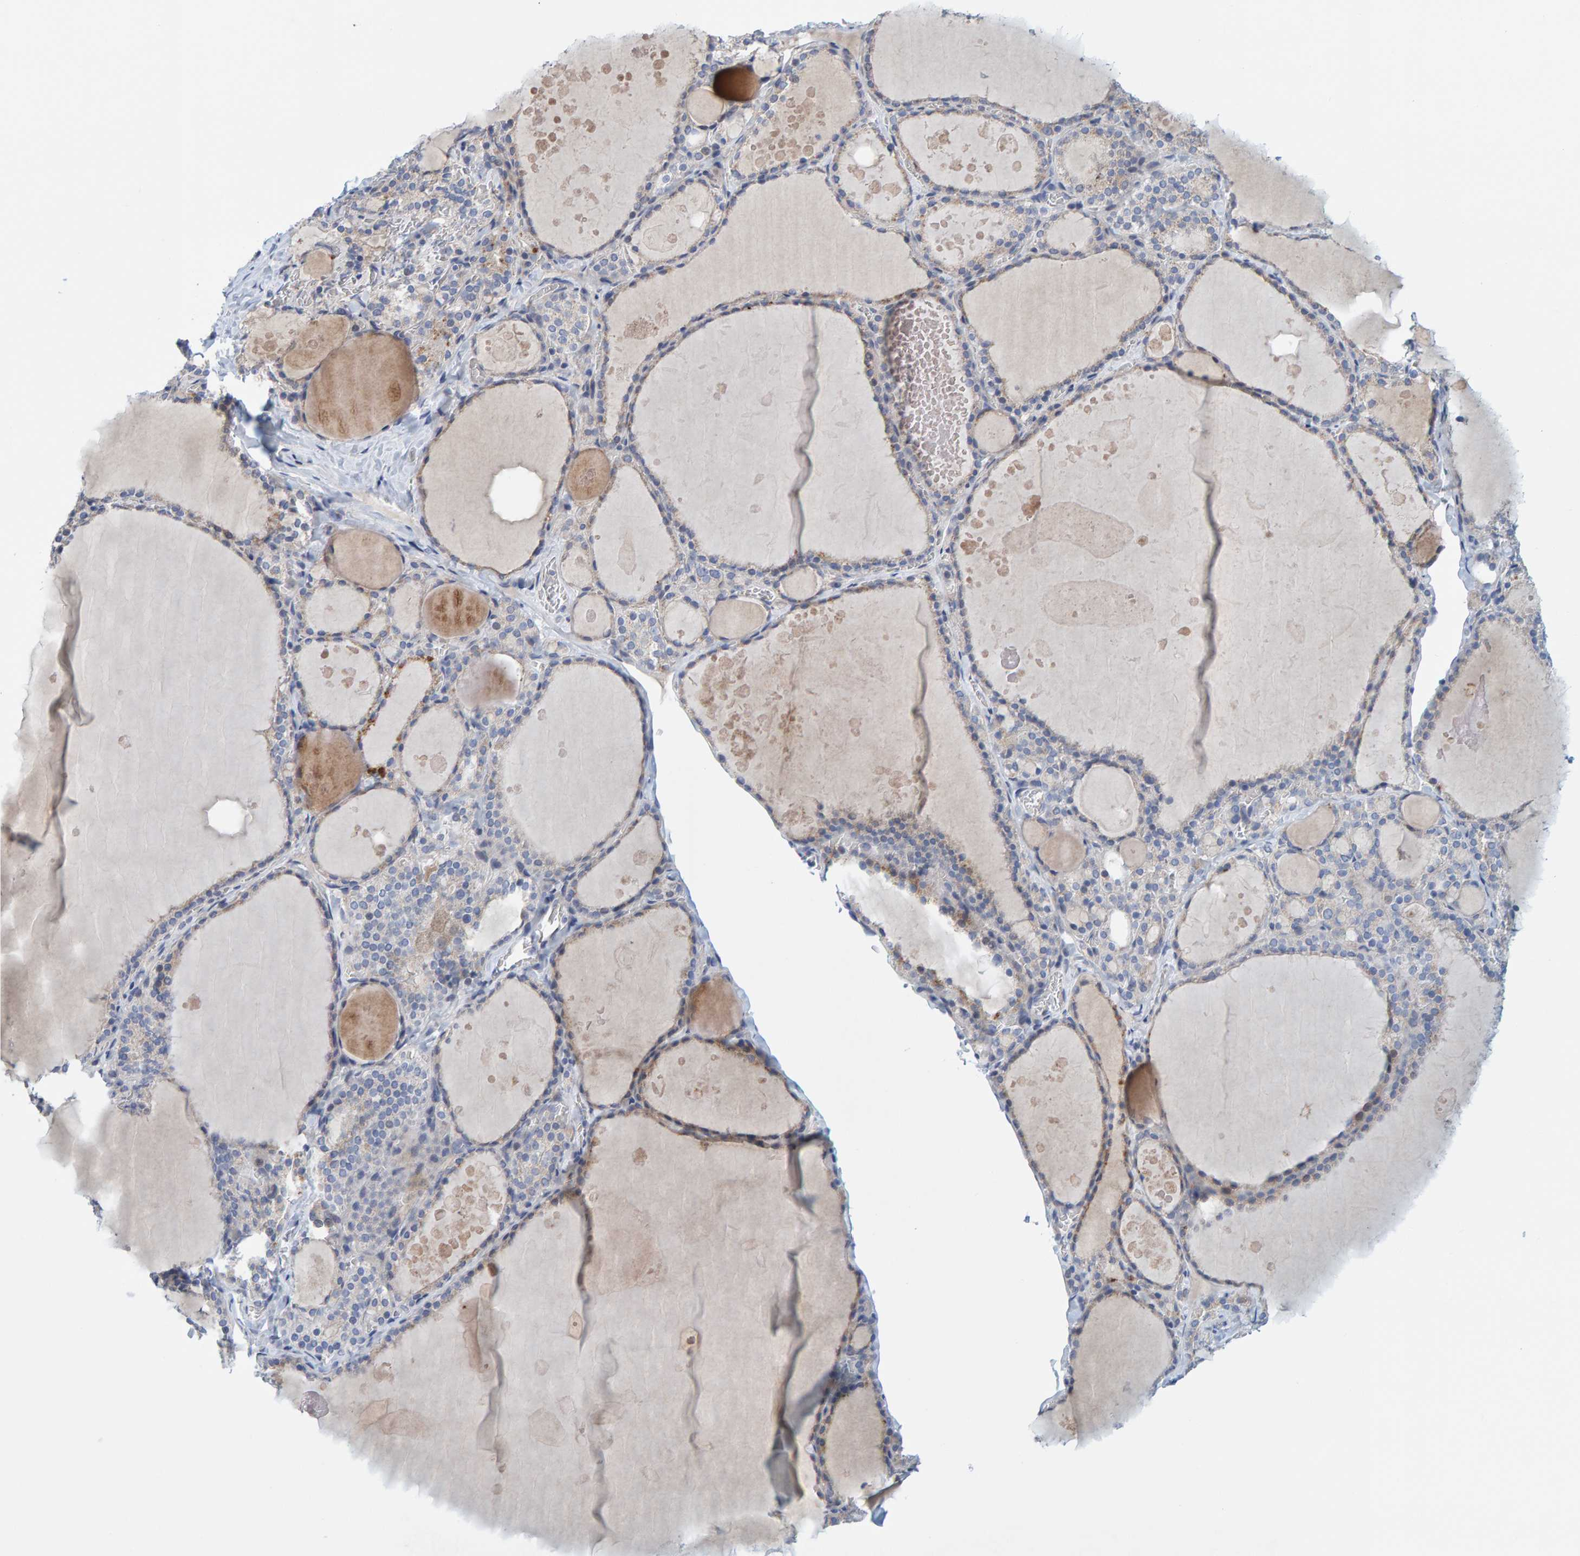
{"staining": {"intensity": "weak", "quantity": "25%-75%", "location": "cytoplasmic/membranous"}, "tissue": "thyroid gland", "cell_type": "Glandular cells", "image_type": "normal", "snomed": [{"axis": "morphology", "description": "Normal tissue, NOS"}, {"axis": "topography", "description": "Thyroid gland"}], "caption": "High-power microscopy captured an immunohistochemistry photomicrograph of benign thyroid gland, revealing weak cytoplasmic/membranous positivity in about 25%-75% of glandular cells.", "gene": "ZC3H3", "patient": {"sex": "male", "age": 56}}